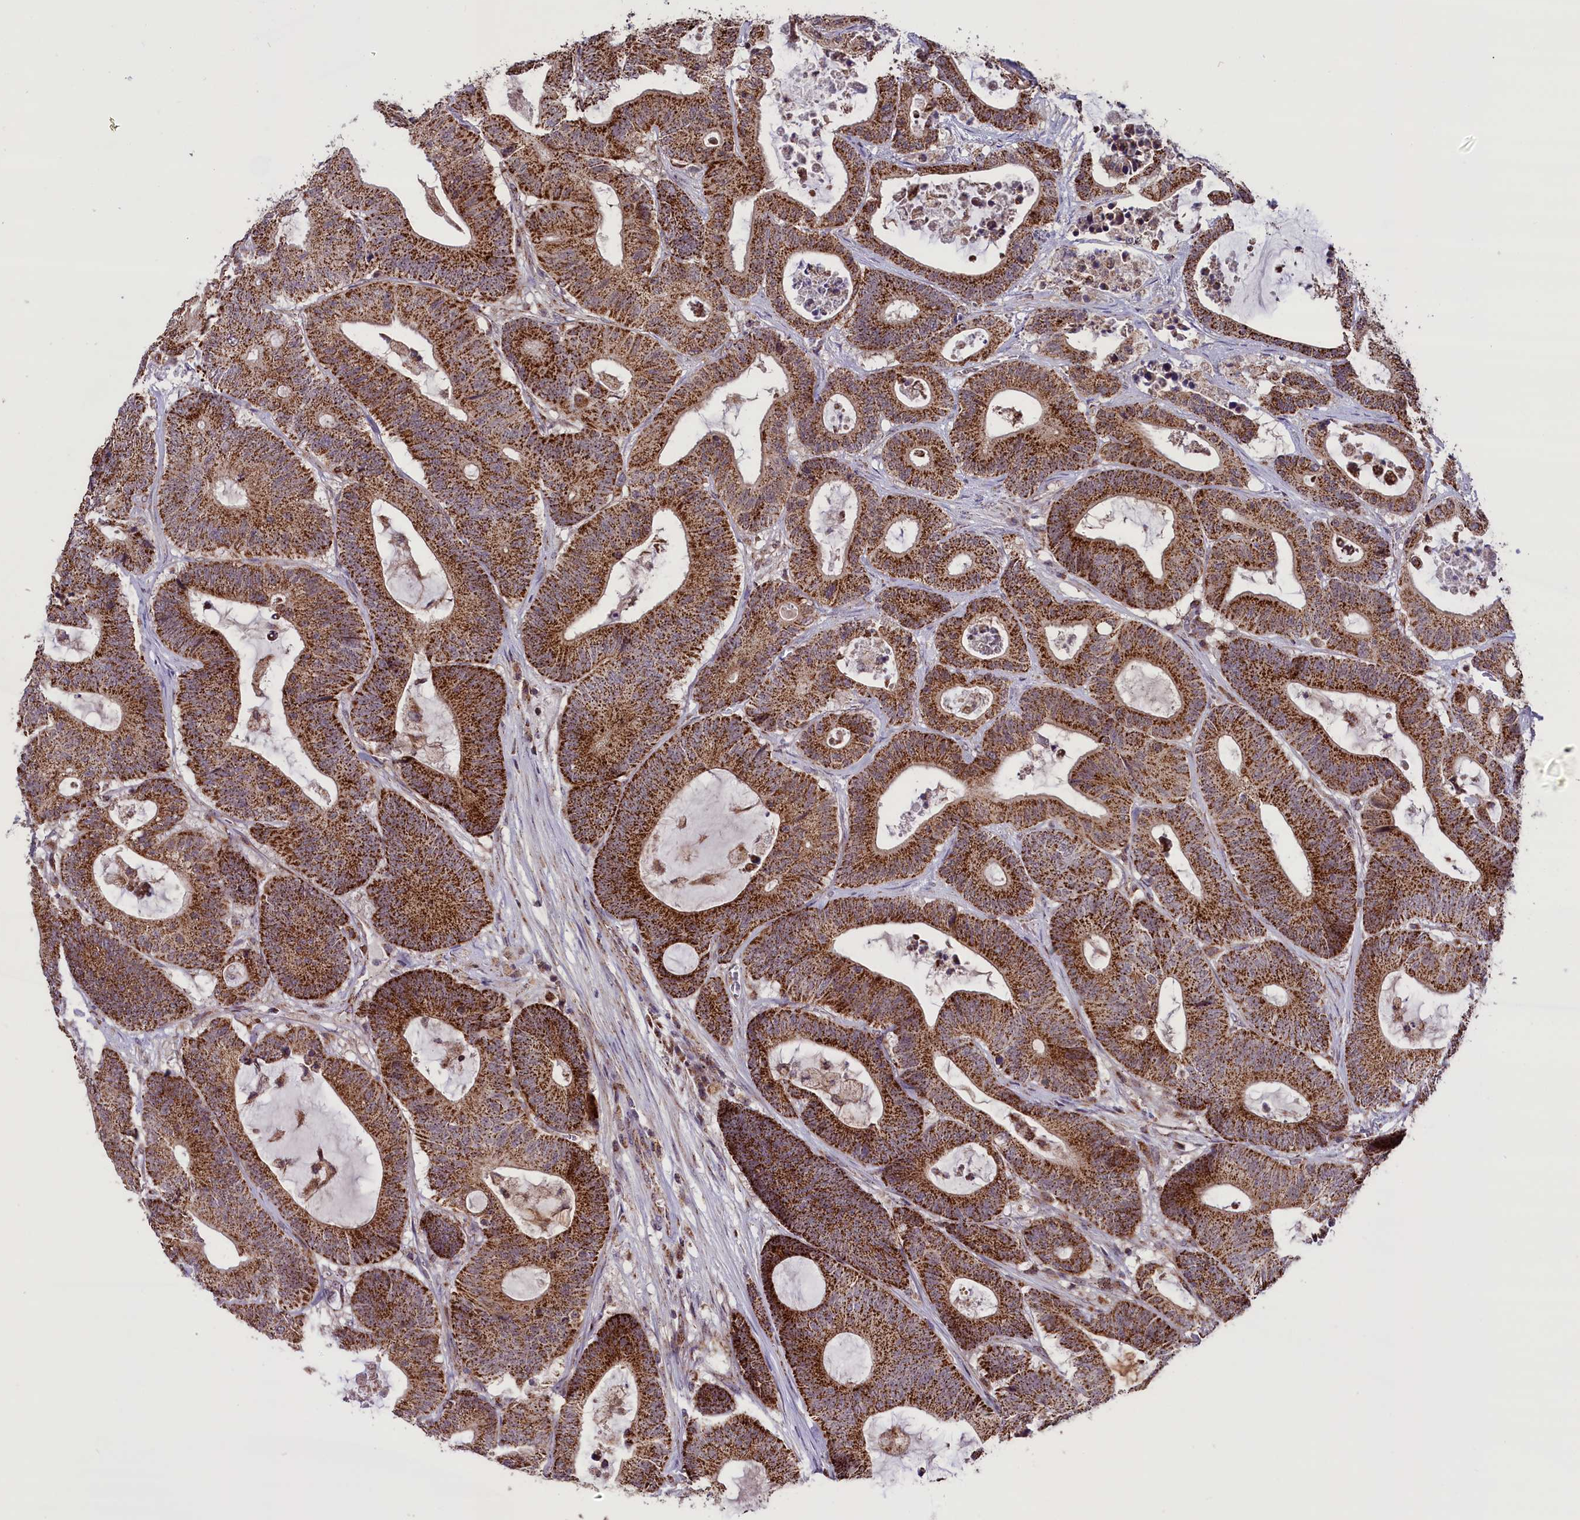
{"staining": {"intensity": "strong", "quantity": ">75%", "location": "cytoplasmic/membranous"}, "tissue": "colorectal cancer", "cell_type": "Tumor cells", "image_type": "cancer", "snomed": [{"axis": "morphology", "description": "Adenocarcinoma, NOS"}, {"axis": "topography", "description": "Colon"}], "caption": "Immunohistochemistry (IHC) staining of colorectal adenocarcinoma, which displays high levels of strong cytoplasmic/membranous staining in about >75% of tumor cells indicating strong cytoplasmic/membranous protein expression. The staining was performed using DAB (3,3'-diaminobenzidine) (brown) for protein detection and nuclei were counterstained in hematoxylin (blue).", "gene": "GLRX5", "patient": {"sex": "female", "age": 84}}